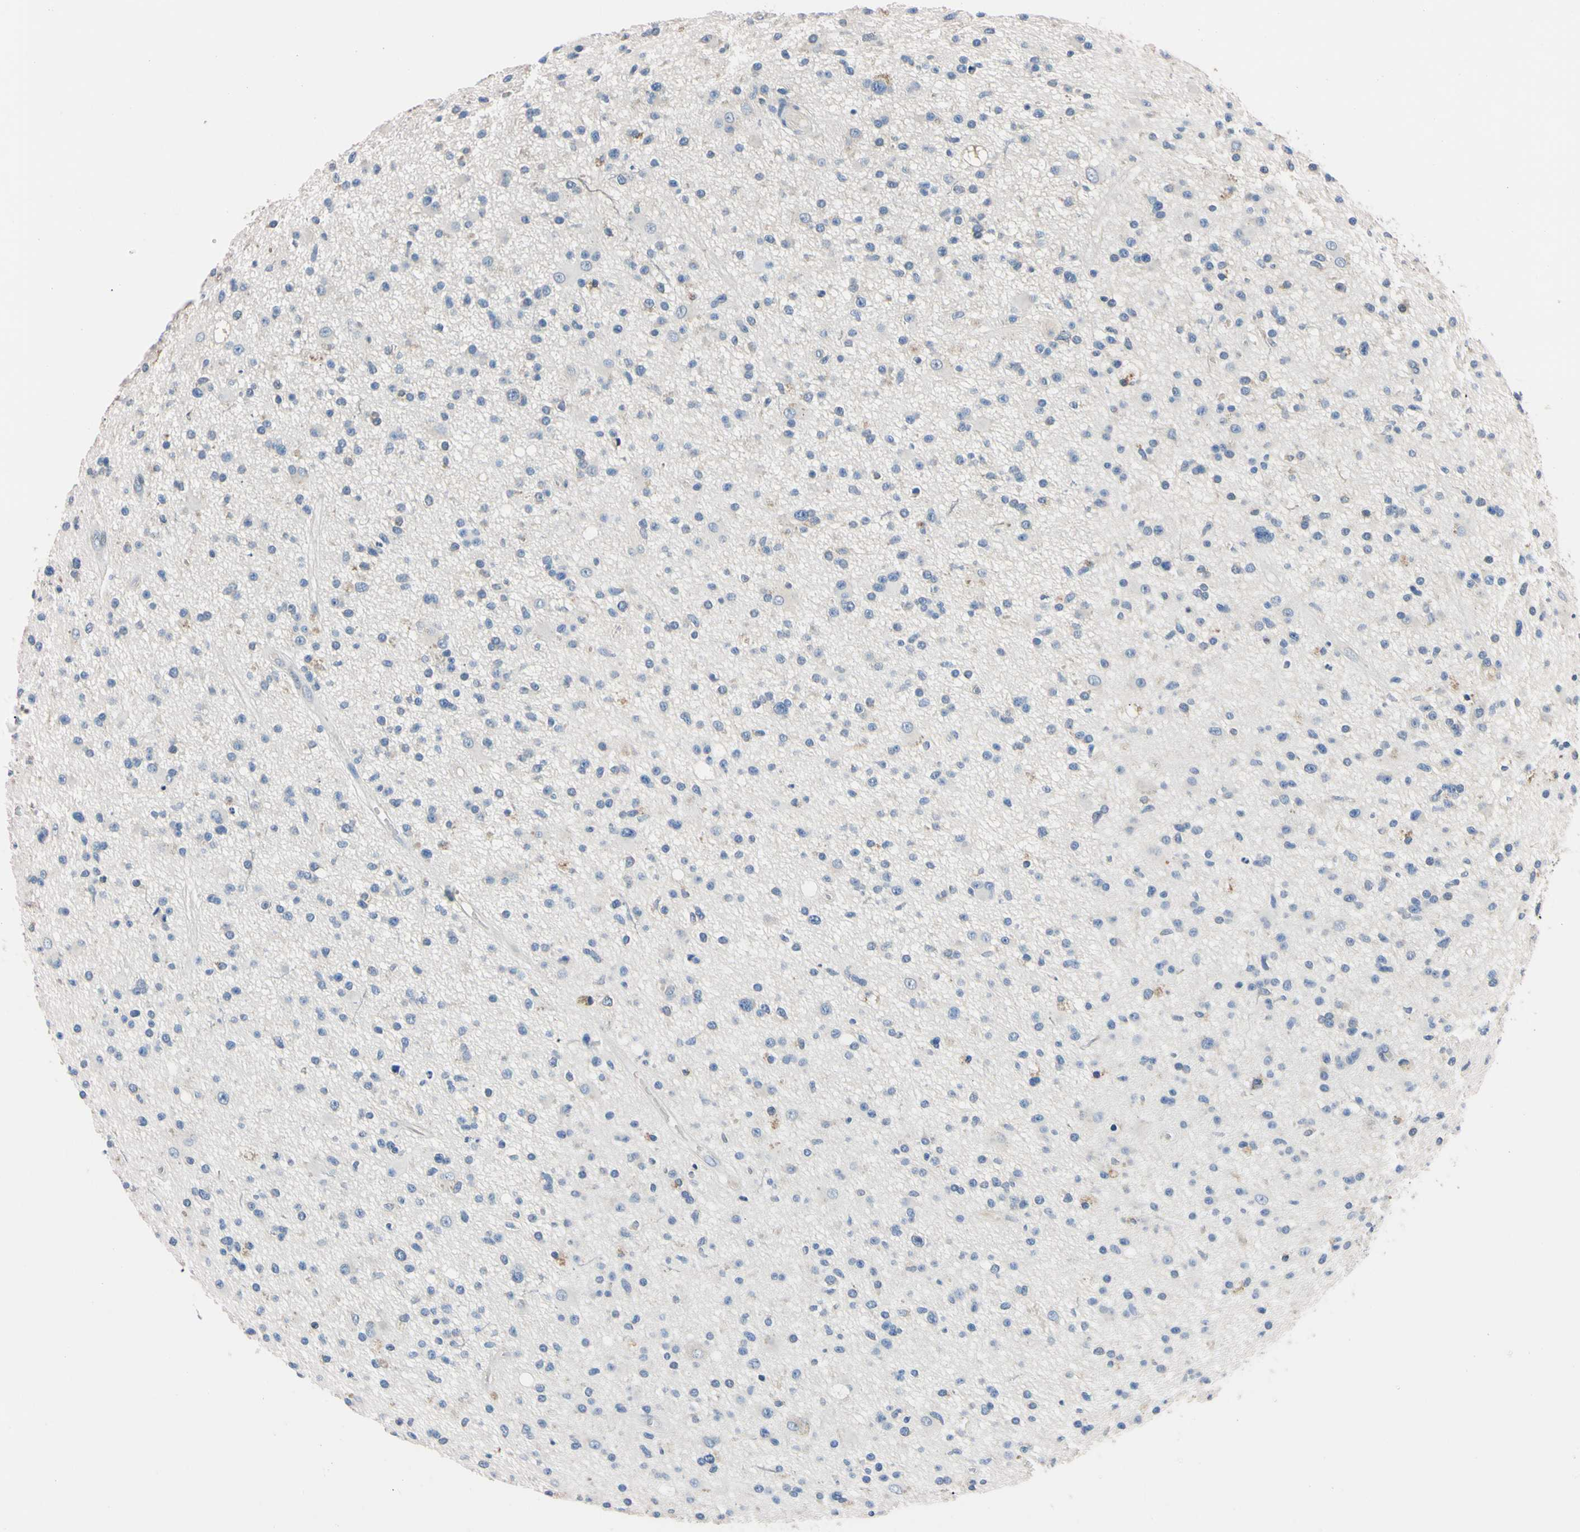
{"staining": {"intensity": "negative", "quantity": "none", "location": "none"}, "tissue": "glioma", "cell_type": "Tumor cells", "image_type": "cancer", "snomed": [{"axis": "morphology", "description": "Glioma, malignant, High grade"}, {"axis": "topography", "description": "Brain"}], "caption": "Malignant high-grade glioma stained for a protein using immunohistochemistry (IHC) shows no expression tumor cells.", "gene": "PNKD", "patient": {"sex": "male", "age": 33}}